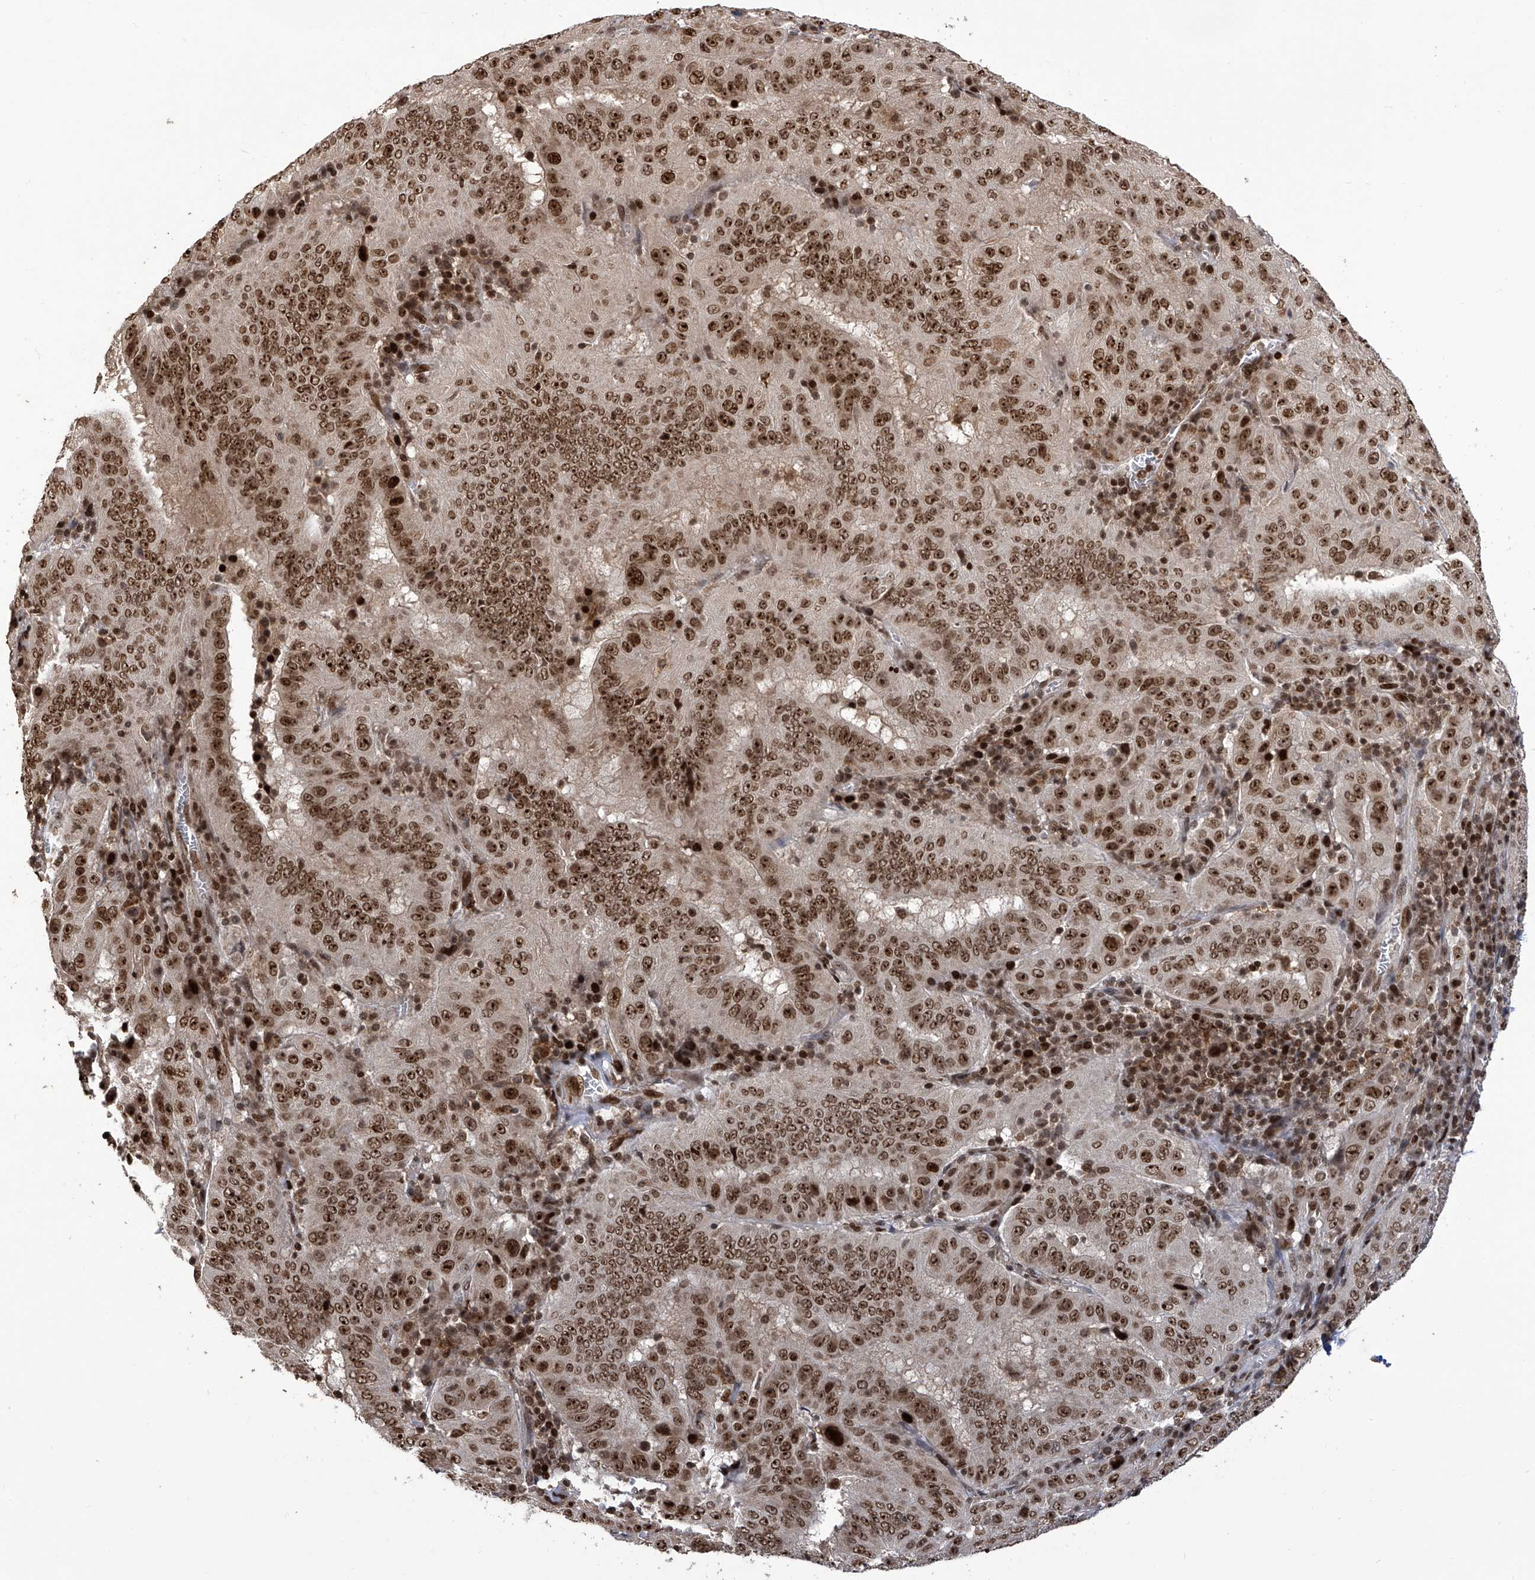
{"staining": {"intensity": "strong", "quantity": ">75%", "location": "nuclear"}, "tissue": "pancreatic cancer", "cell_type": "Tumor cells", "image_type": "cancer", "snomed": [{"axis": "morphology", "description": "Adenocarcinoma, NOS"}, {"axis": "topography", "description": "Pancreas"}], "caption": "This photomicrograph displays pancreatic adenocarcinoma stained with immunohistochemistry (IHC) to label a protein in brown. The nuclear of tumor cells show strong positivity for the protein. Nuclei are counter-stained blue.", "gene": "PAK1IP1", "patient": {"sex": "male", "age": 63}}